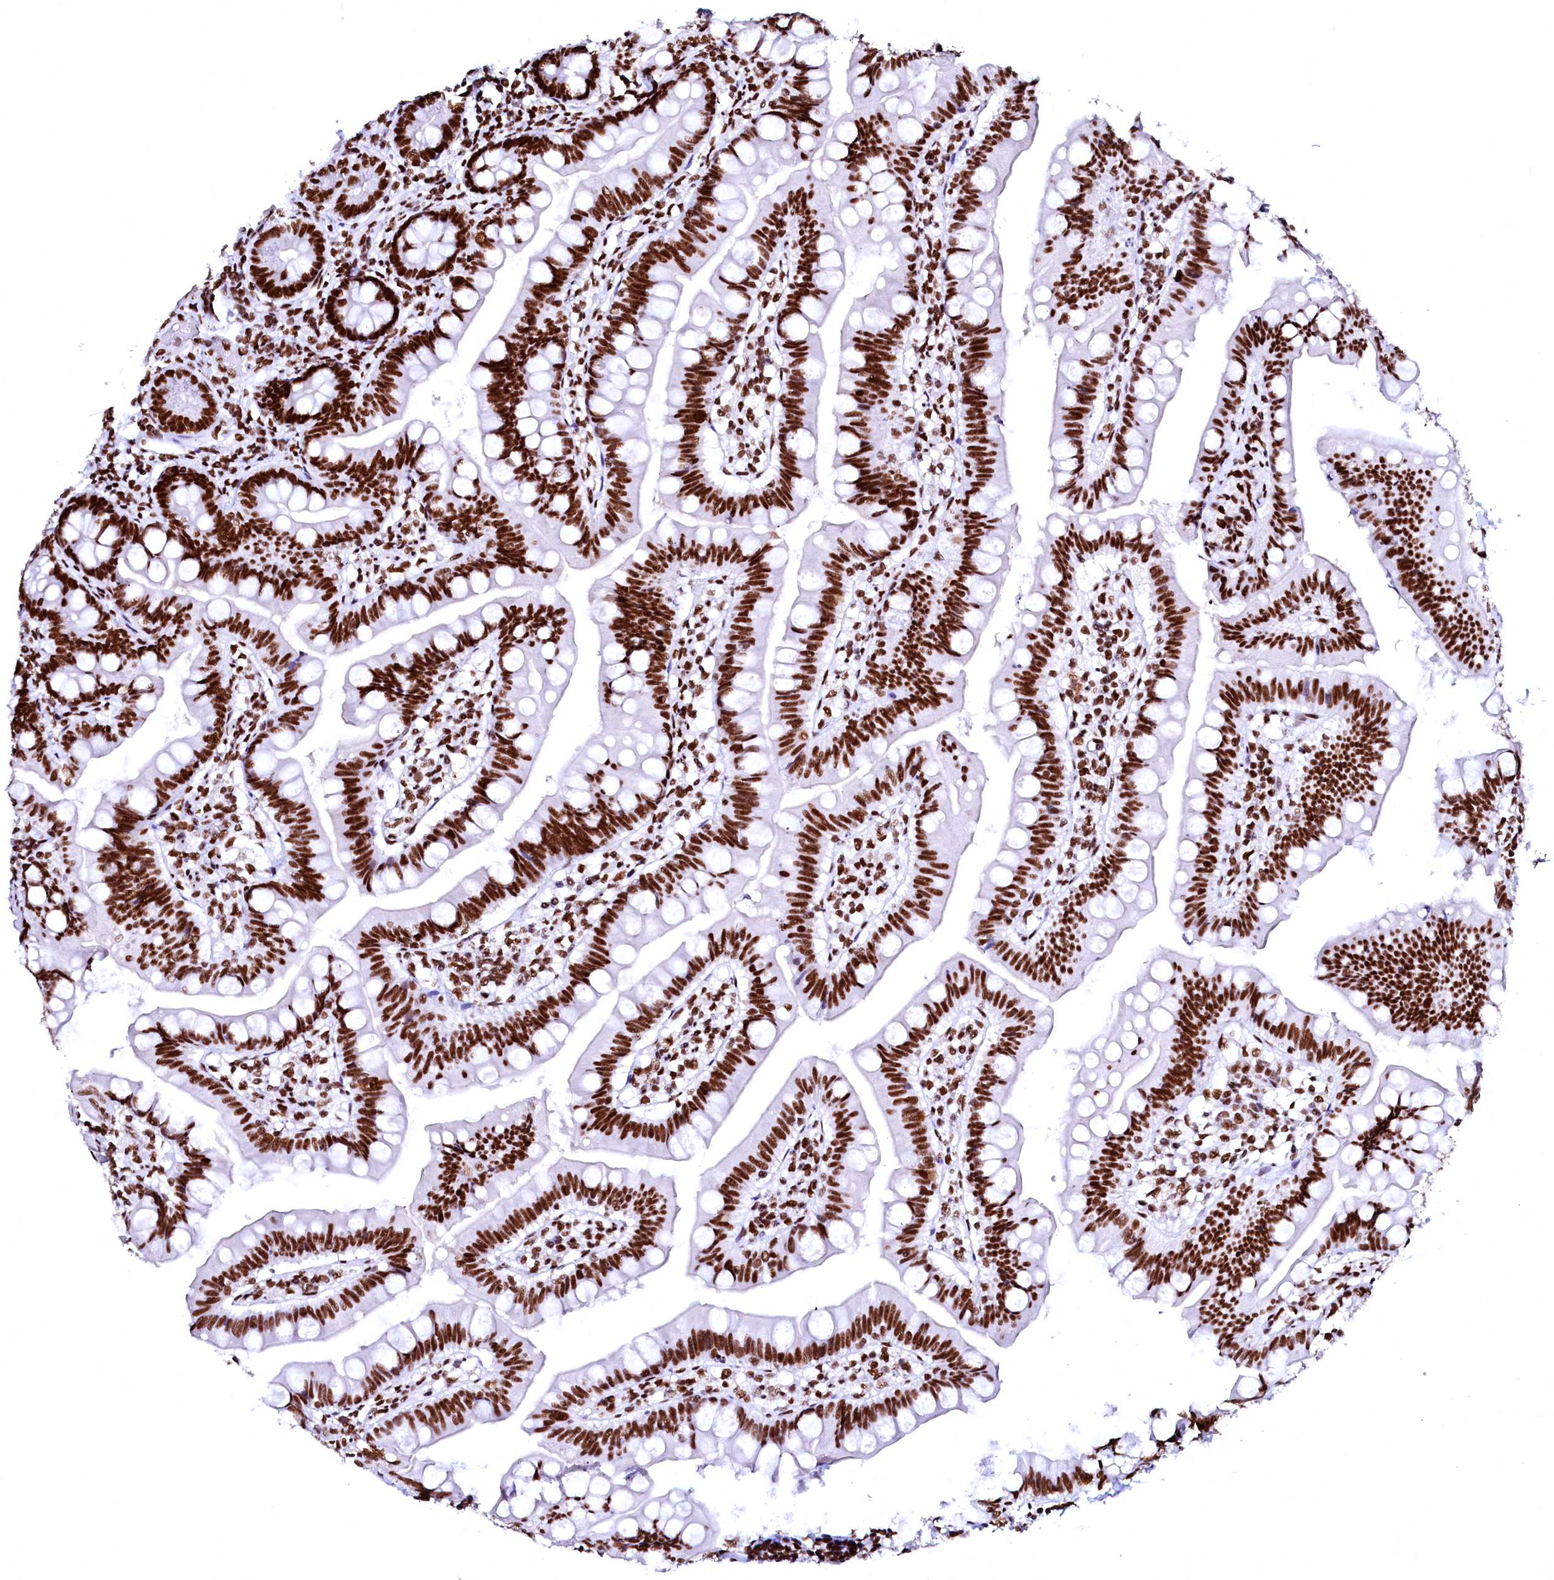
{"staining": {"intensity": "strong", "quantity": ">75%", "location": "nuclear"}, "tissue": "small intestine", "cell_type": "Glandular cells", "image_type": "normal", "snomed": [{"axis": "morphology", "description": "Normal tissue, NOS"}, {"axis": "topography", "description": "Small intestine"}], "caption": "Immunohistochemical staining of unremarkable human small intestine exhibits high levels of strong nuclear staining in about >75% of glandular cells.", "gene": "CPSF6", "patient": {"sex": "male", "age": 7}}